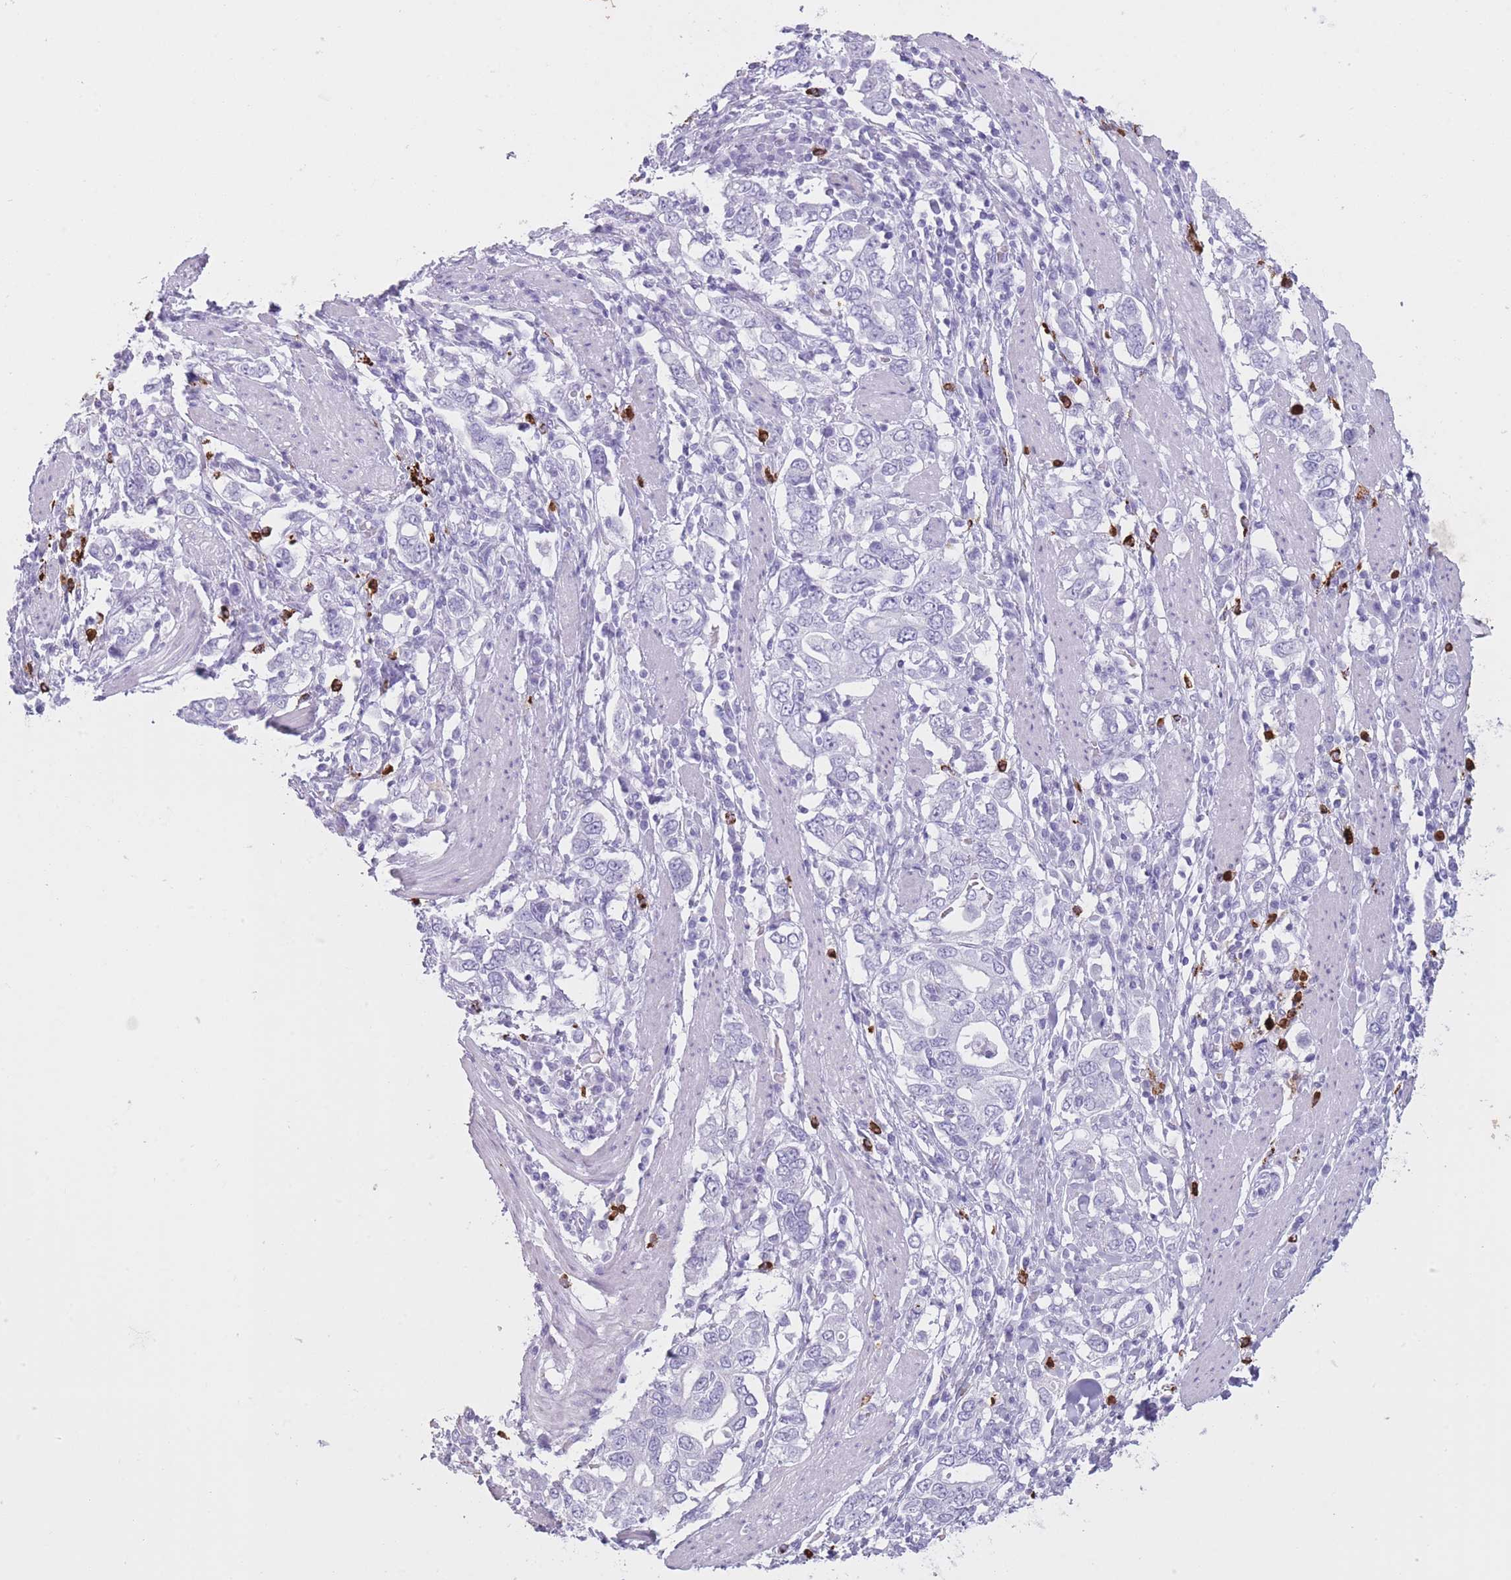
{"staining": {"intensity": "negative", "quantity": "none", "location": "none"}, "tissue": "stomach cancer", "cell_type": "Tumor cells", "image_type": "cancer", "snomed": [{"axis": "morphology", "description": "Adenocarcinoma, NOS"}, {"axis": "topography", "description": "Stomach, upper"}, {"axis": "topography", "description": "Stomach"}], "caption": "An immunohistochemistry micrograph of stomach cancer is shown. There is no staining in tumor cells of stomach cancer.", "gene": "OR4F21", "patient": {"sex": "male", "age": 62}}